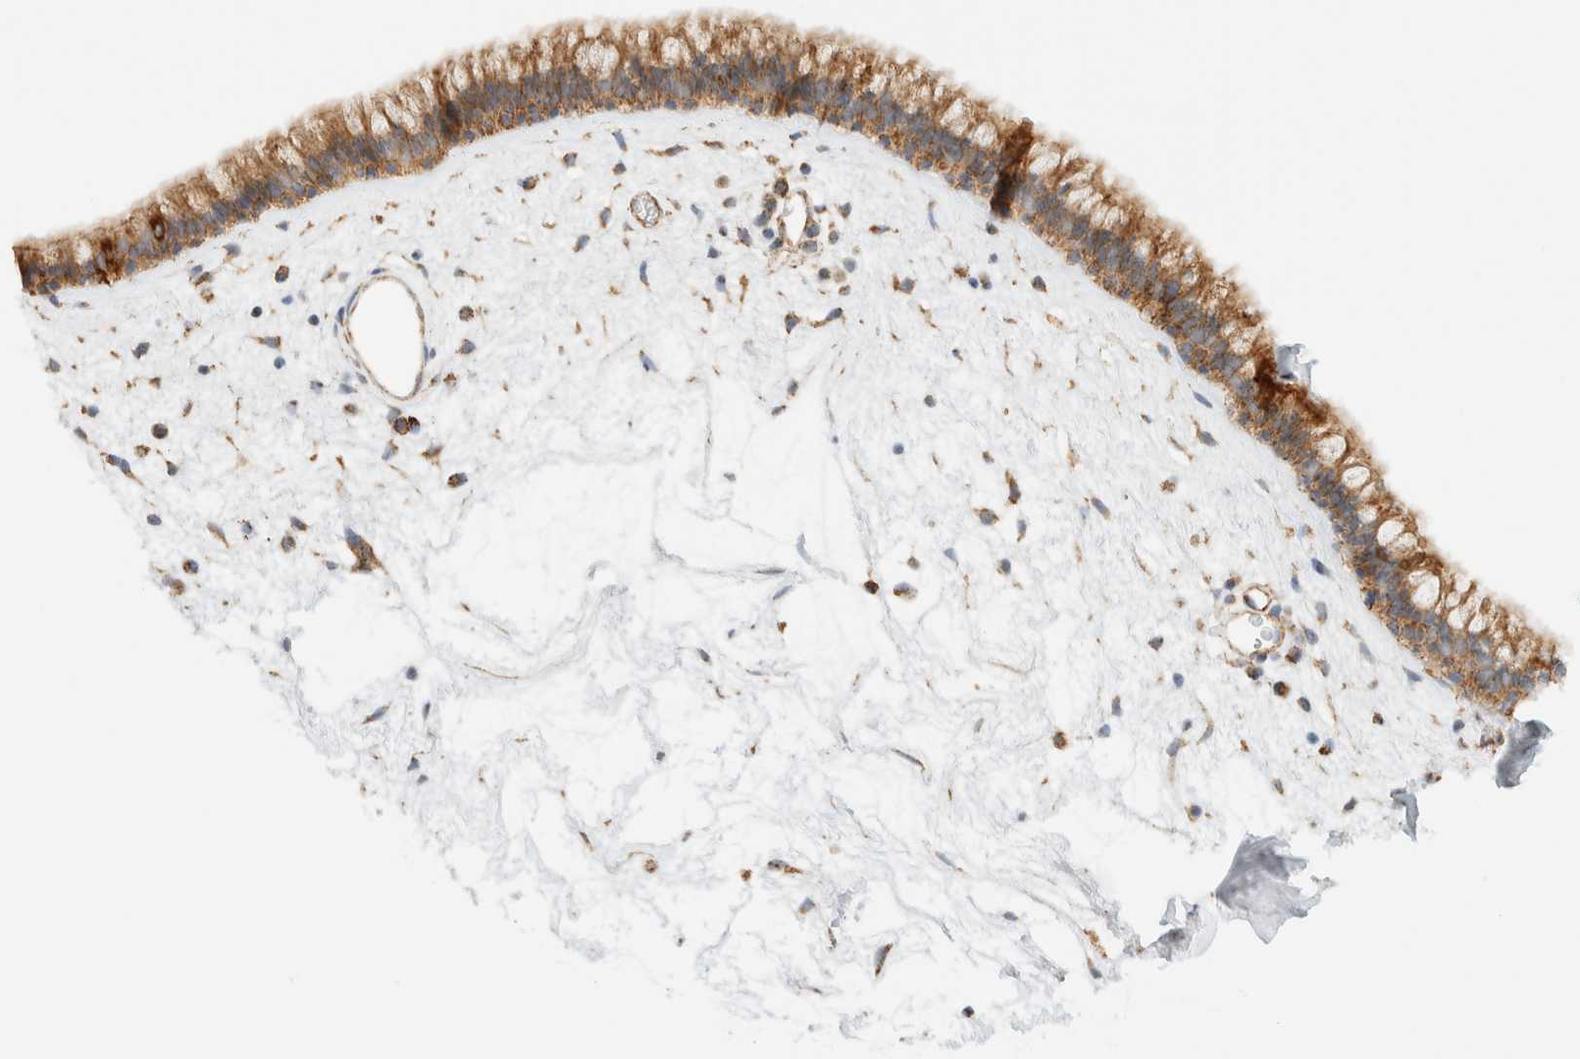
{"staining": {"intensity": "moderate", "quantity": ">75%", "location": "cytoplasmic/membranous"}, "tissue": "nasopharynx", "cell_type": "Respiratory epithelial cells", "image_type": "normal", "snomed": [{"axis": "morphology", "description": "Normal tissue, NOS"}, {"axis": "morphology", "description": "Inflammation, NOS"}, {"axis": "topography", "description": "Nasopharynx"}], "caption": "About >75% of respiratory epithelial cells in unremarkable nasopharynx exhibit moderate cytoplasmic/membranous protein positivity as visualized by brown immunohistochemical staining.", "gene": "KIFAP3", "patient": {"sex": "male", "age": 48}}